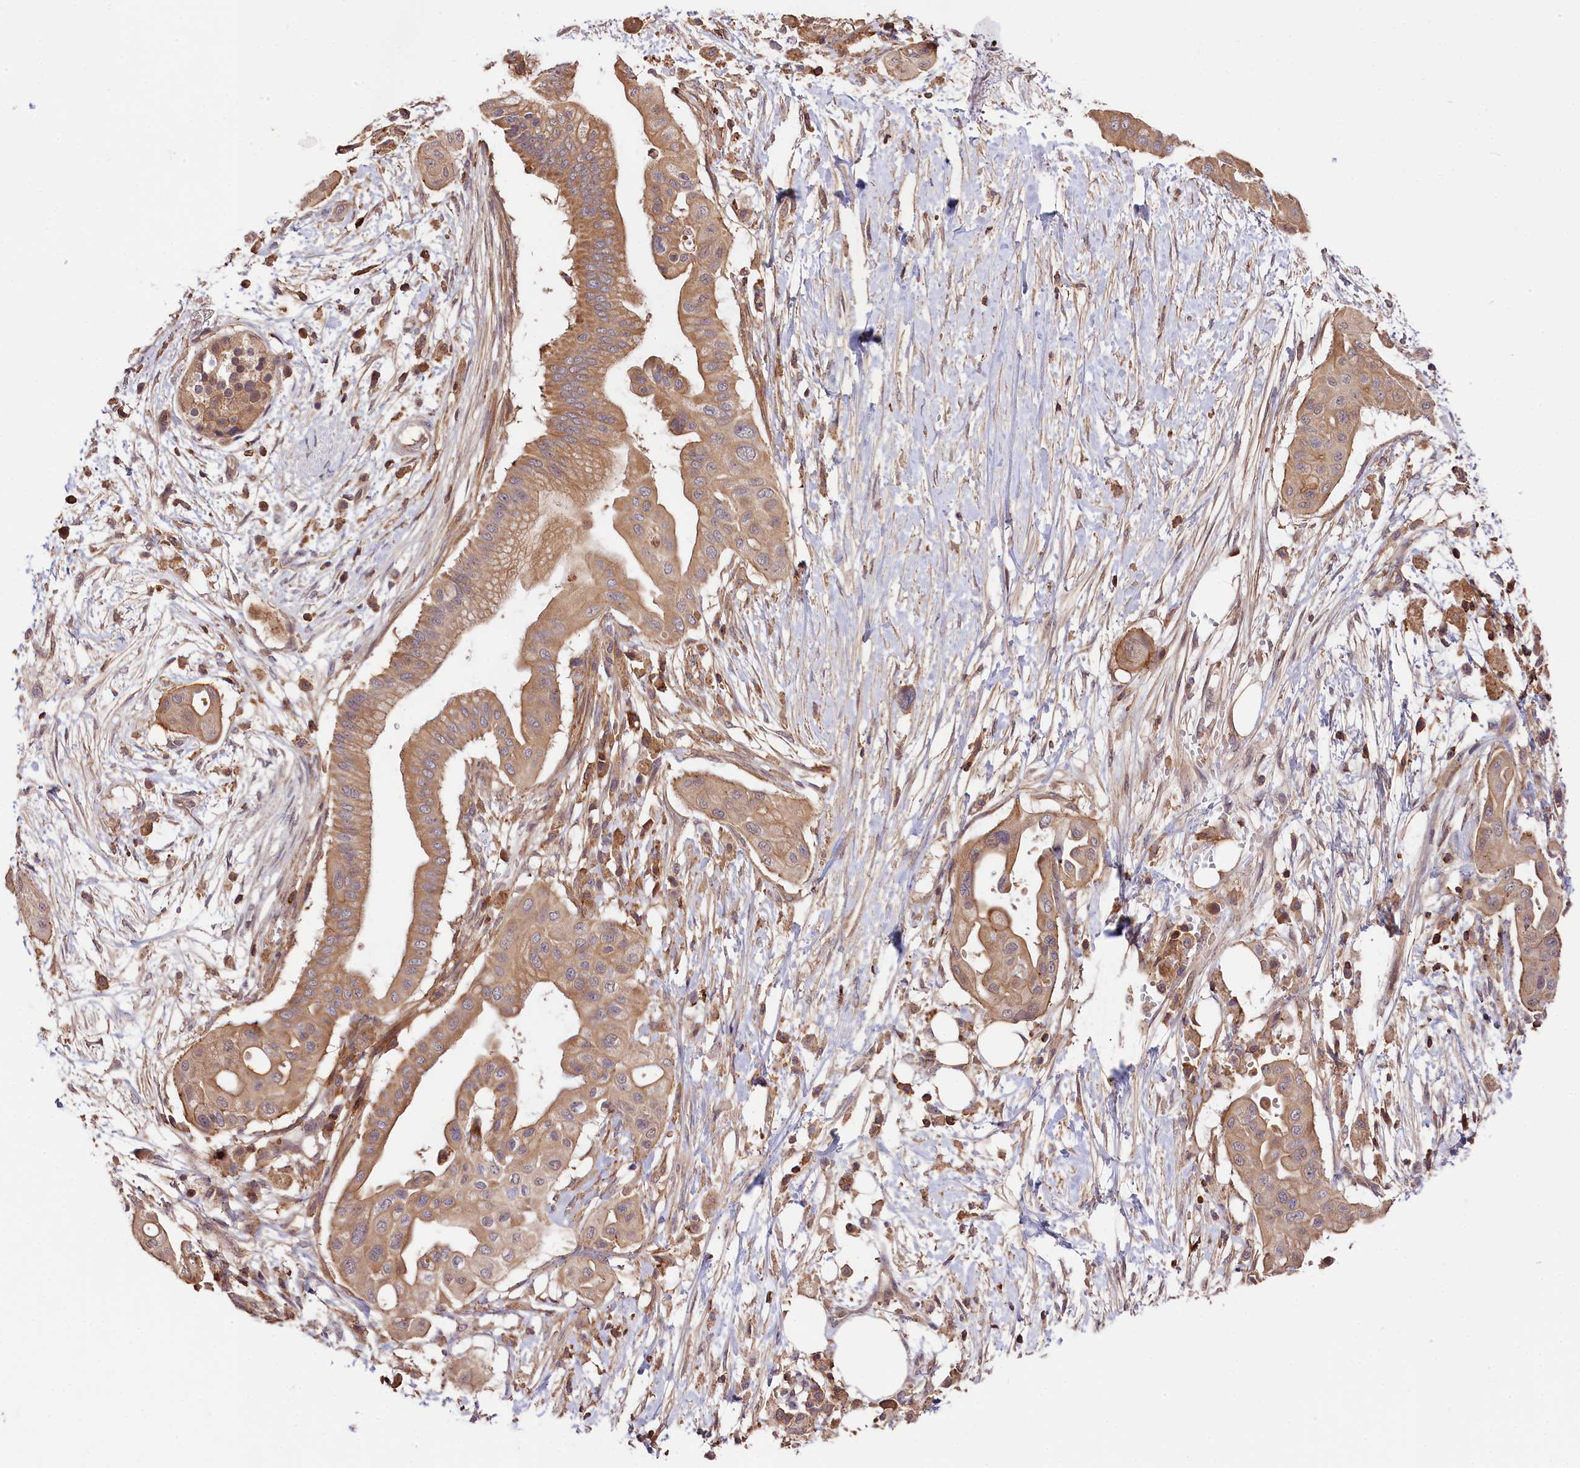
{"staining": {"intensity": "moderate", "quantity": ">75%", "location": "cytoplasmic/membranous"}, "tissue": "pancreatic cancer", "cell_type": "Tumor cells", "image_type": "cancer", "snomed": [{"axis": "morphology", "description": "Adenocarcinoma, NOS"}, {"axis": "topography", "description": "Pancreas"}], "caption": "Immunohistochemical staining of human pancreatic cancer (adenocarcinoma) shows moderate cytoplasmic/membranous protein staining in approximately >75% of tumor cells. (DAB (3,3'-diaminobenzidine) IHC, brown staining for protein, blue staining for nuclei).", "gene": "SKIDA1", "patient": {"sex": "male", "age": 68}}